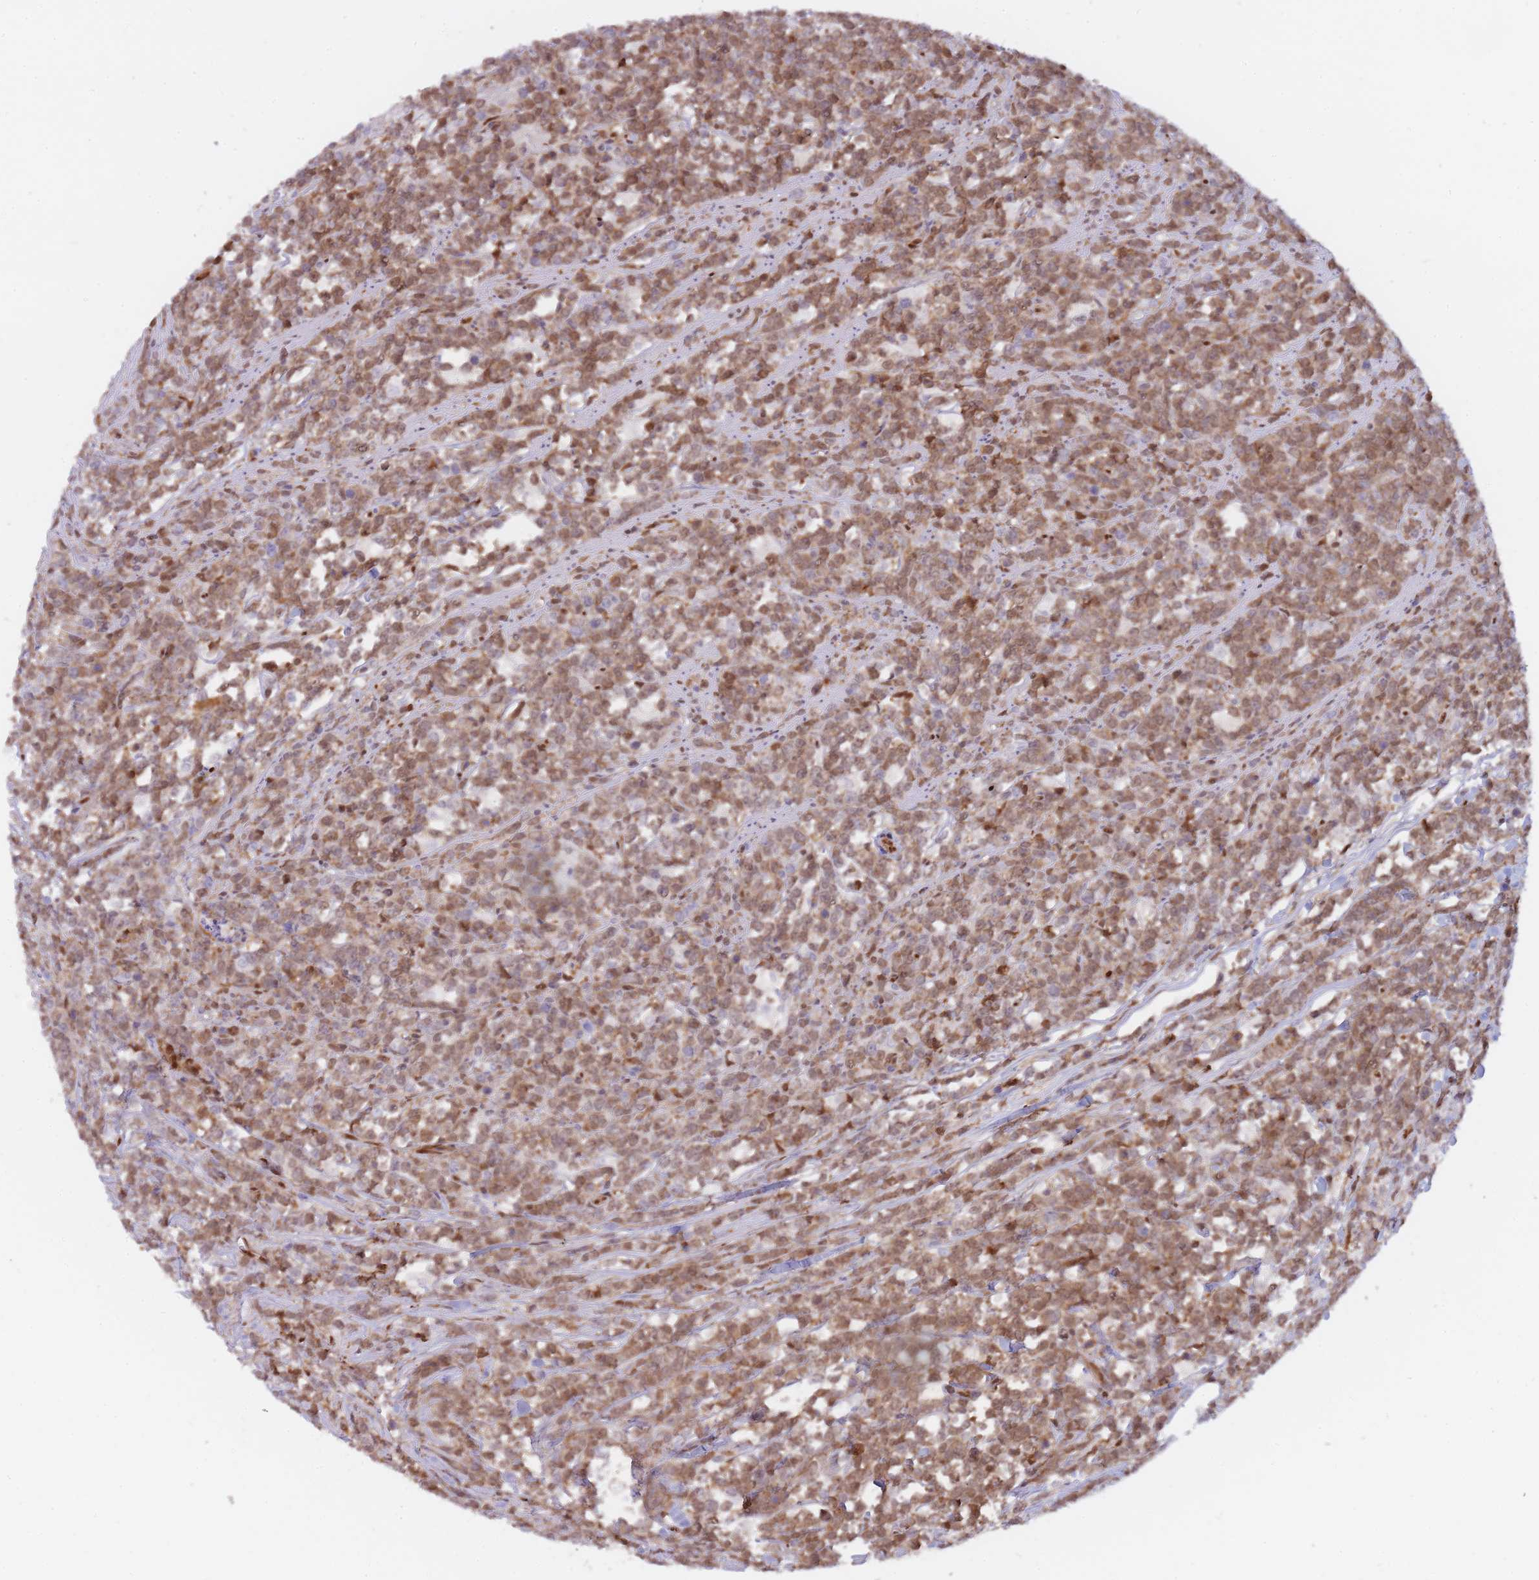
{"staining": {"intensity": "moderate", "quantity": ">75%", "location": "cytoplasmic/membranous,nuclear"}, "tissue": "lymphoma", "cell_type": "Tumor cells", "image_type": "cancer", "snomed": [{"axis": "morphology", "description": "Malignant lymphoma, non-Hodgkin's type, High grade"}, {"axis": "topography", "description": "Small intestine"}, {"axis": "topography", "description": "Colon"}], "caption": "IHC of human high-grade malignant lymphoma, non-Hodgkin's type reveals medium levels of moderate cytoplasmic/membranous and nuclear positivity in approximately >75% of tumor cells.", "gene": "NSFL1C", "patient": {"sex": "male", "age": 8}}